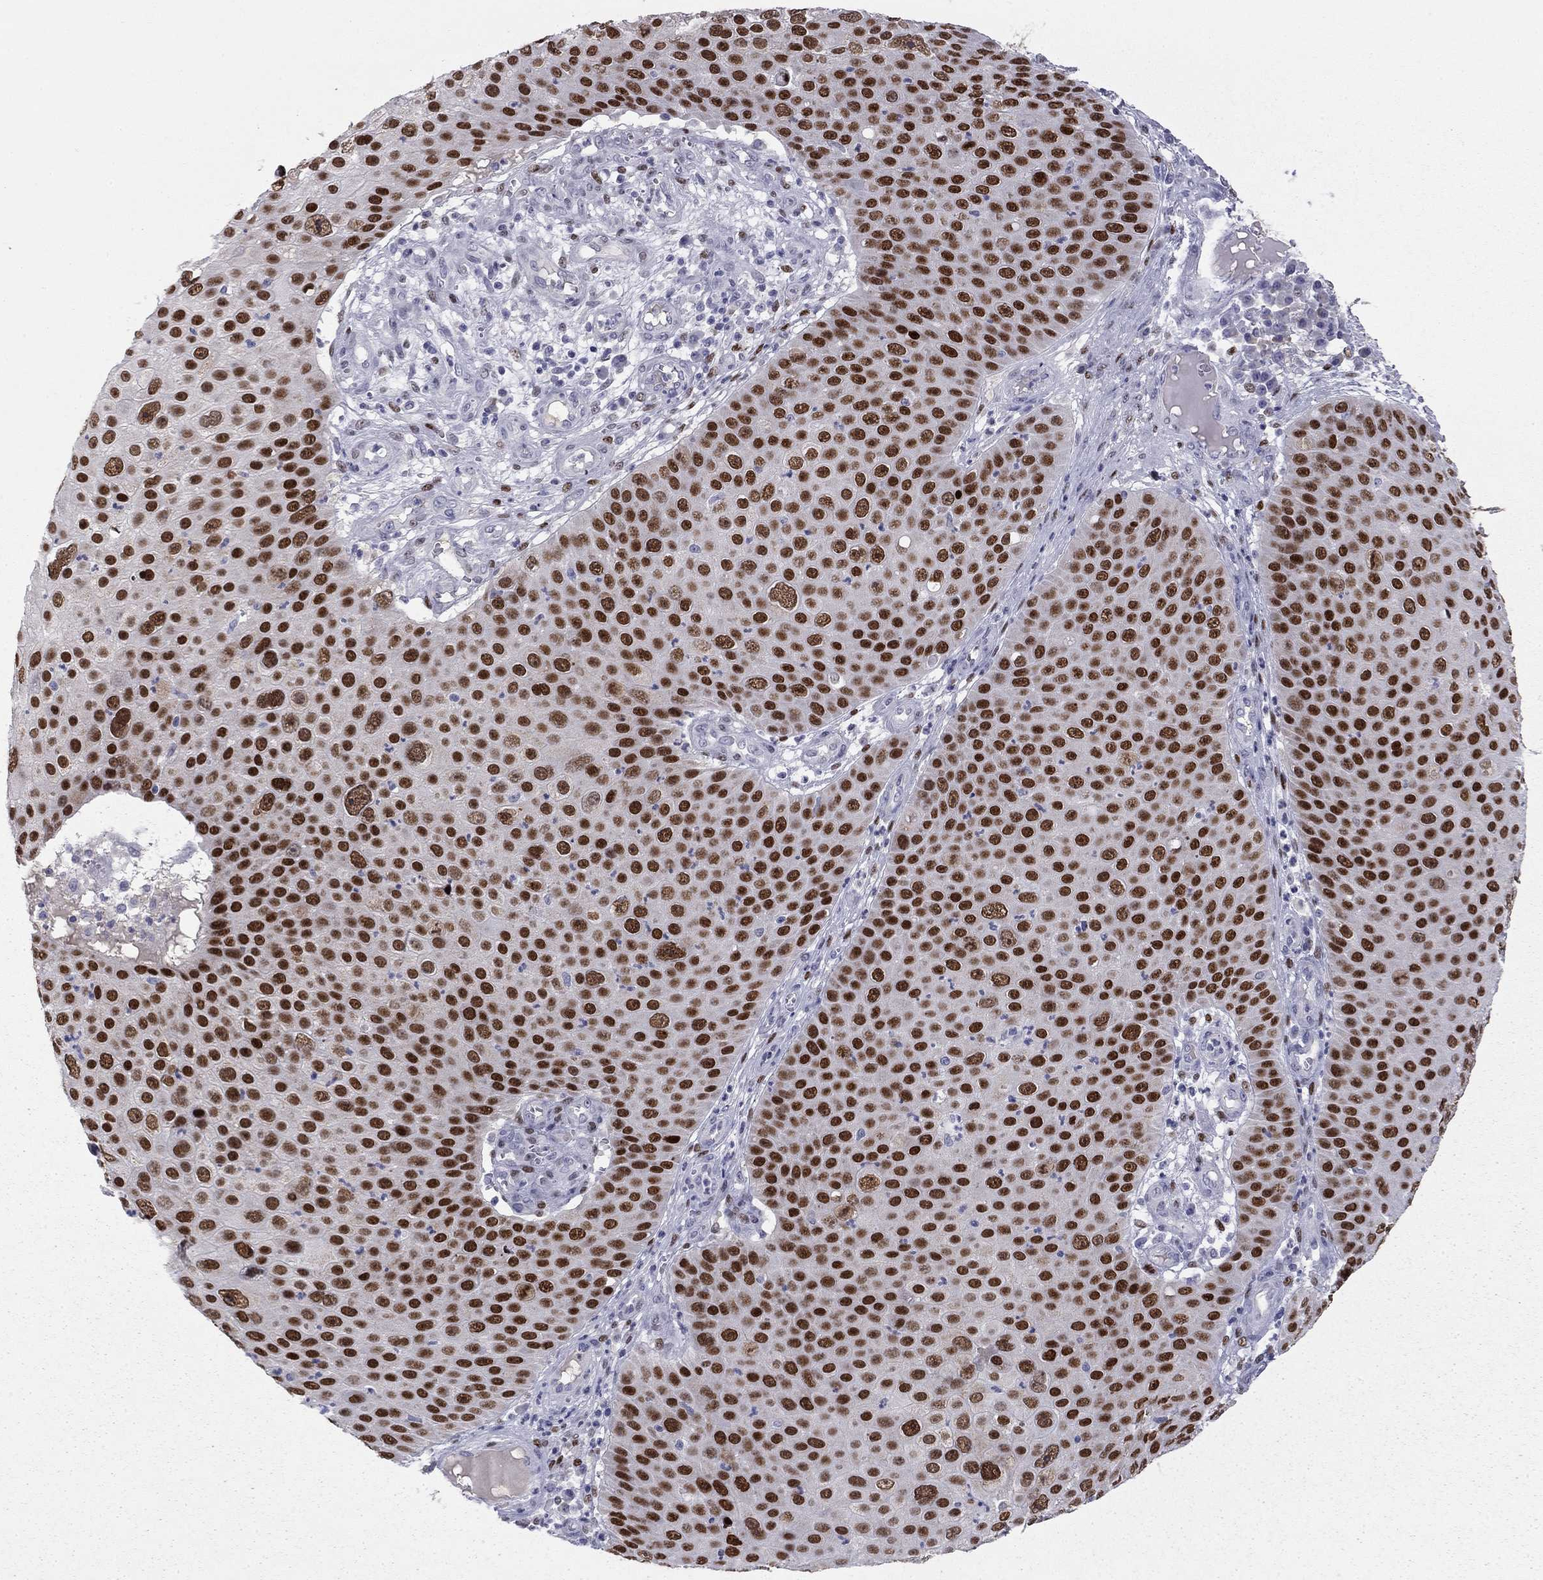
{"staining": {"intensity": "strong", "quantity": ">75%", "location": "nuclear"}, "tissue": "skin cancer", "cell_type": "Tumor cells", "image_type": "cancer", "snomed": [{"axis": "morphology", "description": "Squamous cell carcinoma, NOS"}, {"axis": "topography", "description": "Skin"}], "caption": "Strong nuclear staining is seen in about >75% of tumor cells in skin cancer (squamous cell carcinoma).", "gene": "TFAP2B", "patient": {"sex": "male", "age": 71}}